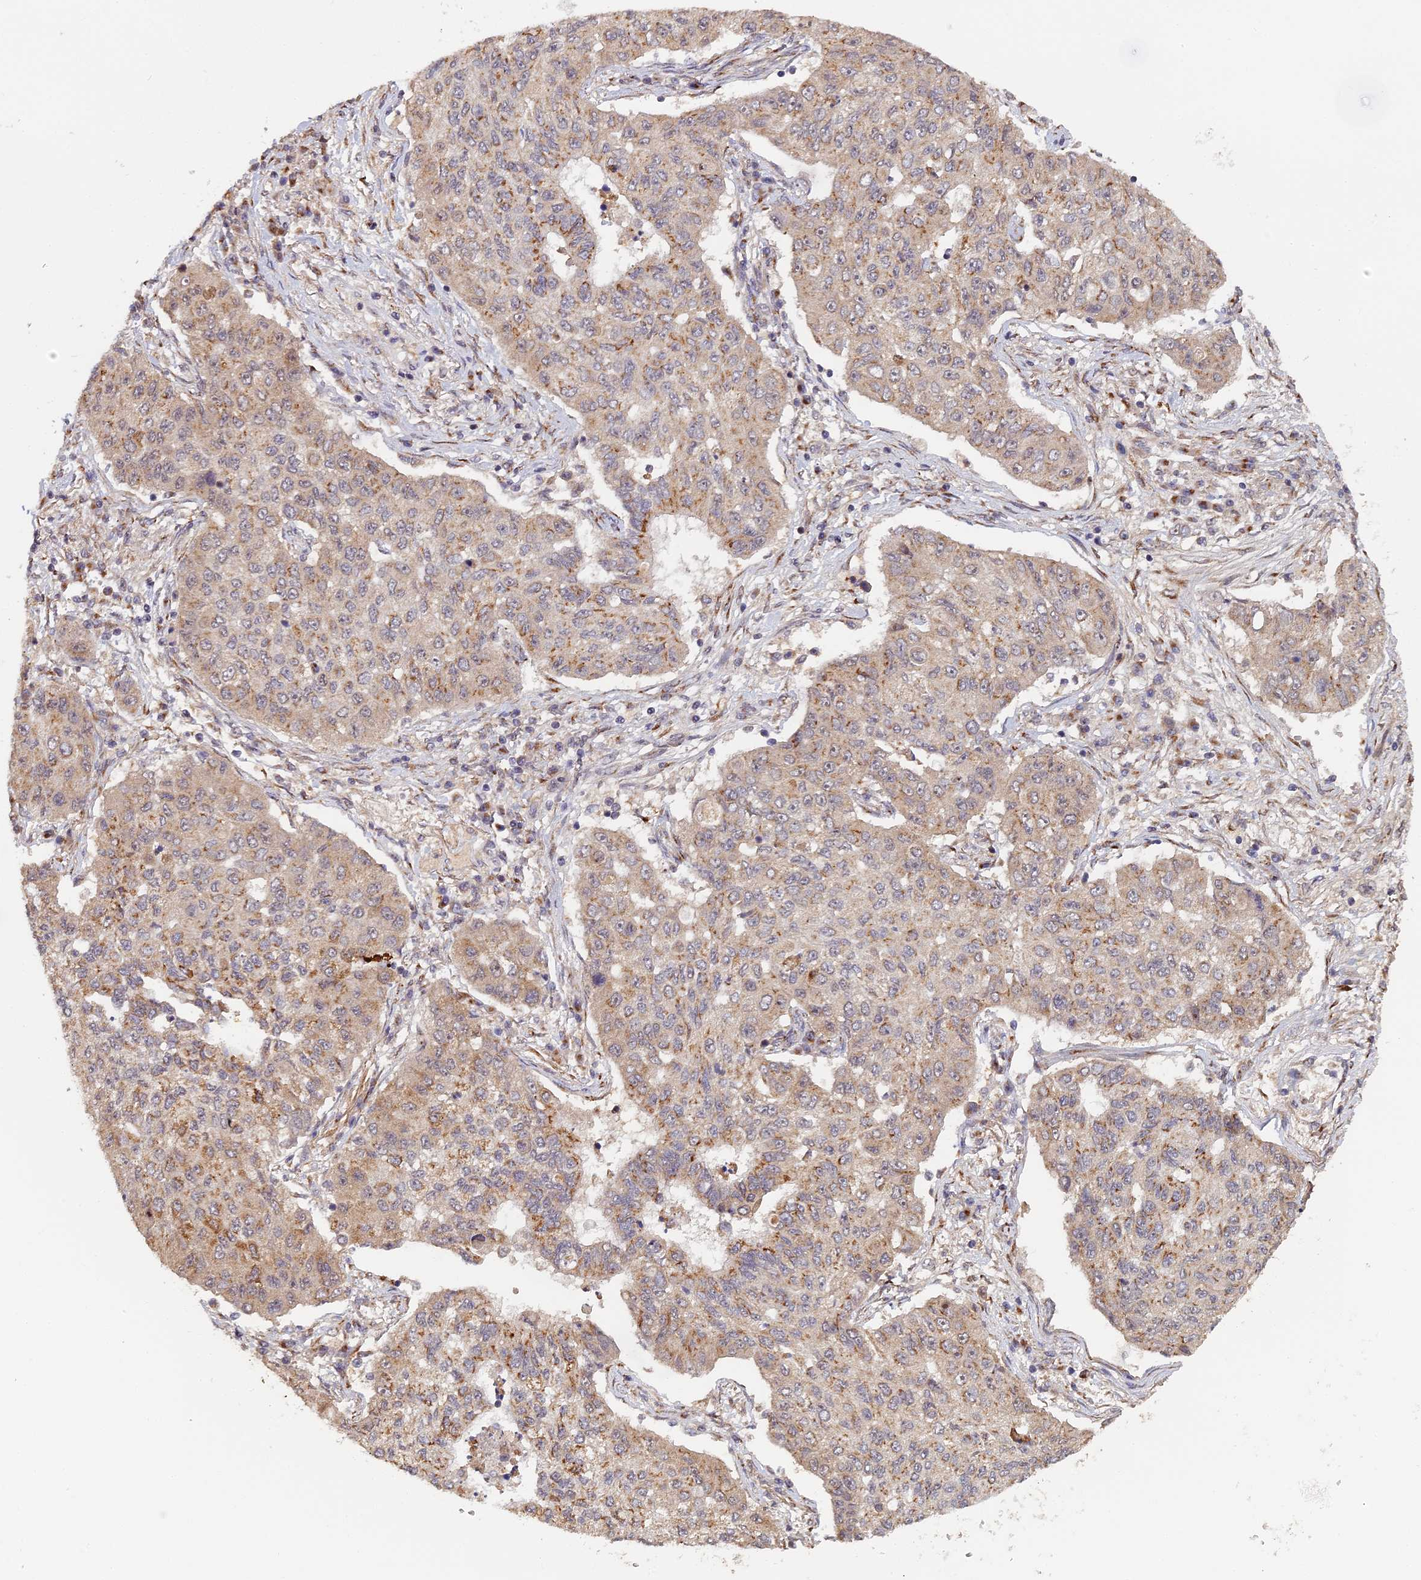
{"staining": {"intensity": "weak", "quantity": "25%-75%", "location": "cytoplasmic/membranous"}, "tissue": "lung cancer", "cell_type": "Tumor cells", "image_type": "cancer", "snomed": [{"axis": "morphology", "description": "Squamous cell carcinoma, NOS"}, {"axis": "topography", "description": "Lung"}], "caption": "About 25%-75% of tumor cells in lung cancer (squamous cell carcinoma) exhibit weak cytoplasmic/membranous protein staining as visualized by brown immunohistochemical staining.", "gene": "MEOX1", "patient": {"sex": "male", "age": 74}}